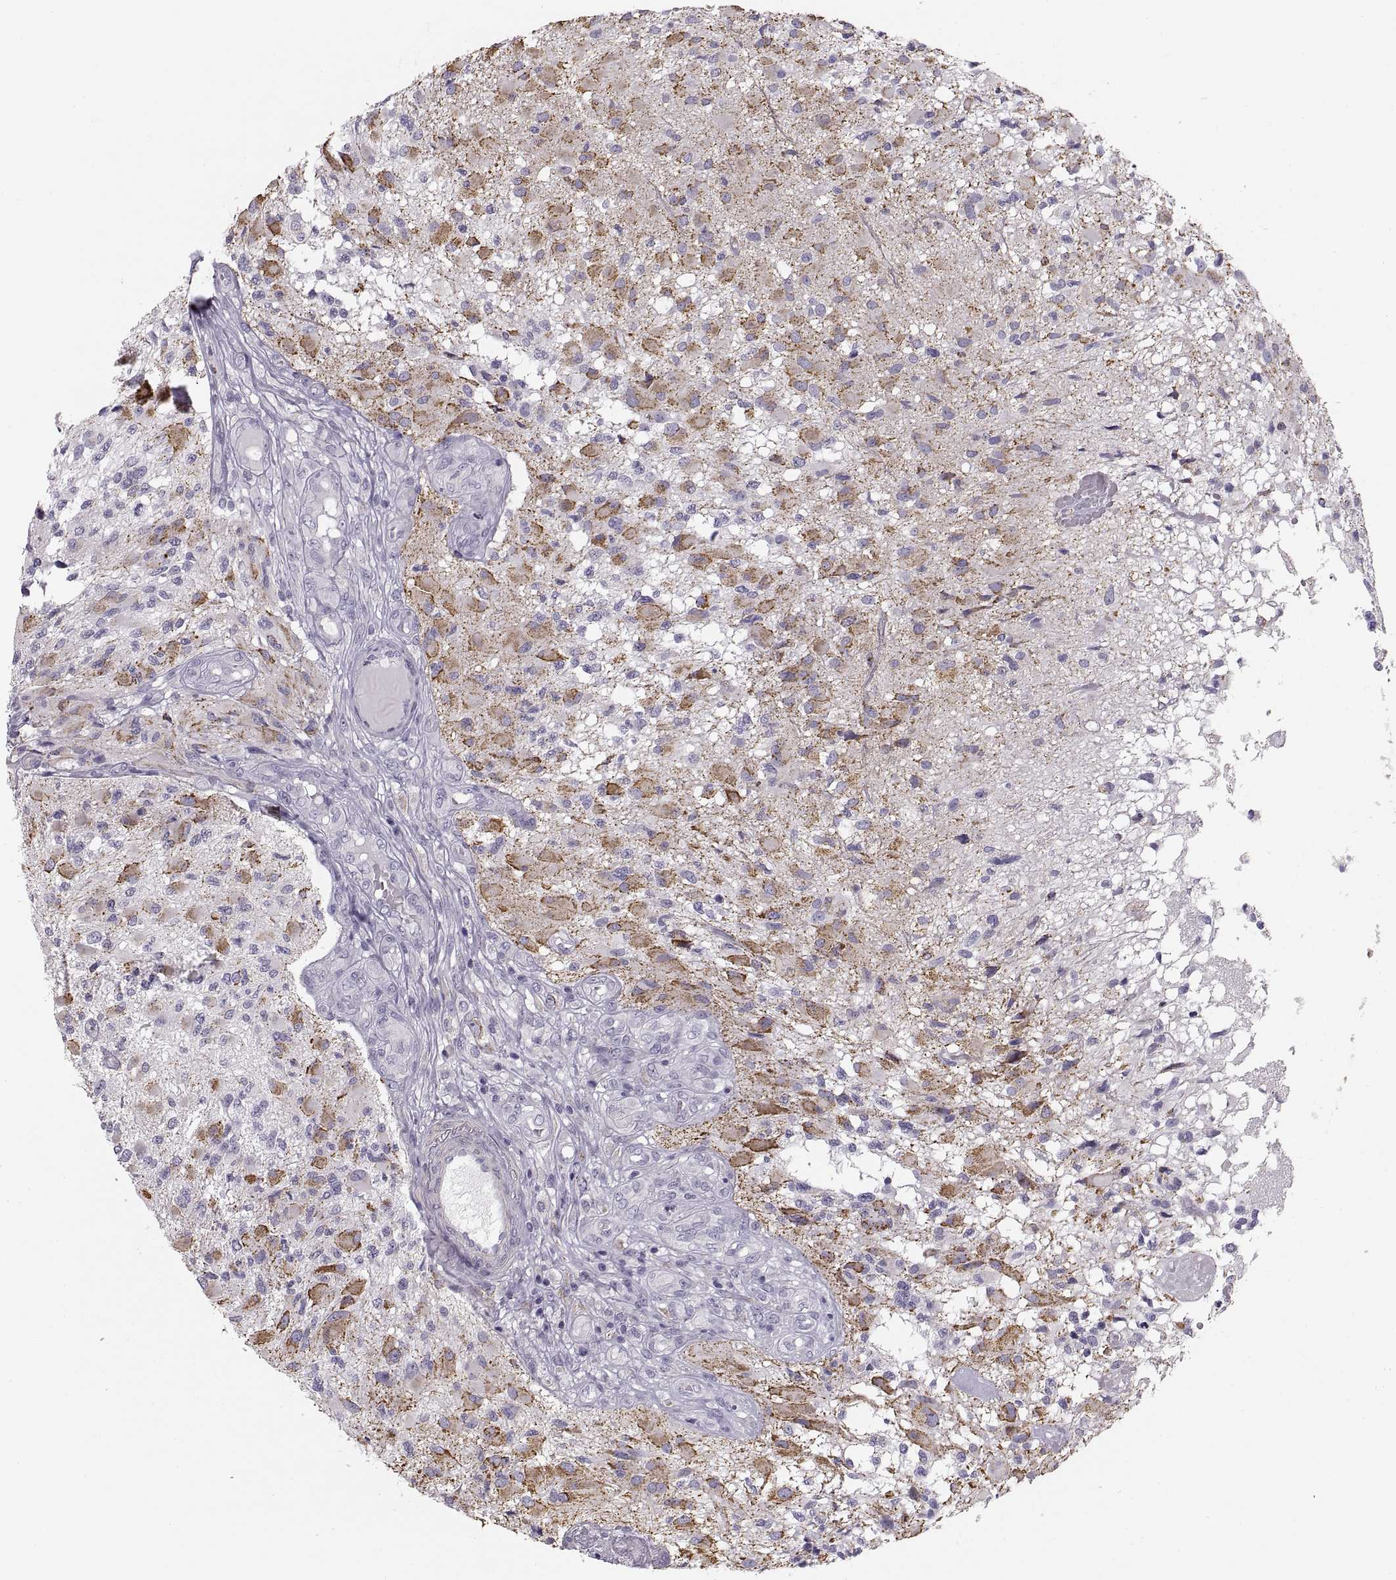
{"staining": {"intensity": "negative", "quantity": "none", "location": "none"}, "tissue": "glioma", "cell_type": "Tumor cells", "image_type": "cancer", "snomed": [{"axis": "morphology", "description": "Glioma, malignant, High grade"}, {"axis": "topography", "description": "Brain"}], "caption": "IHC photomicrograph of neoplastic tissue: glioma stained with DAB exhibits no significant protein expression in tumor cells.", "gene": "COL9A3", "patient": {"sex": "female", "age": 63}}